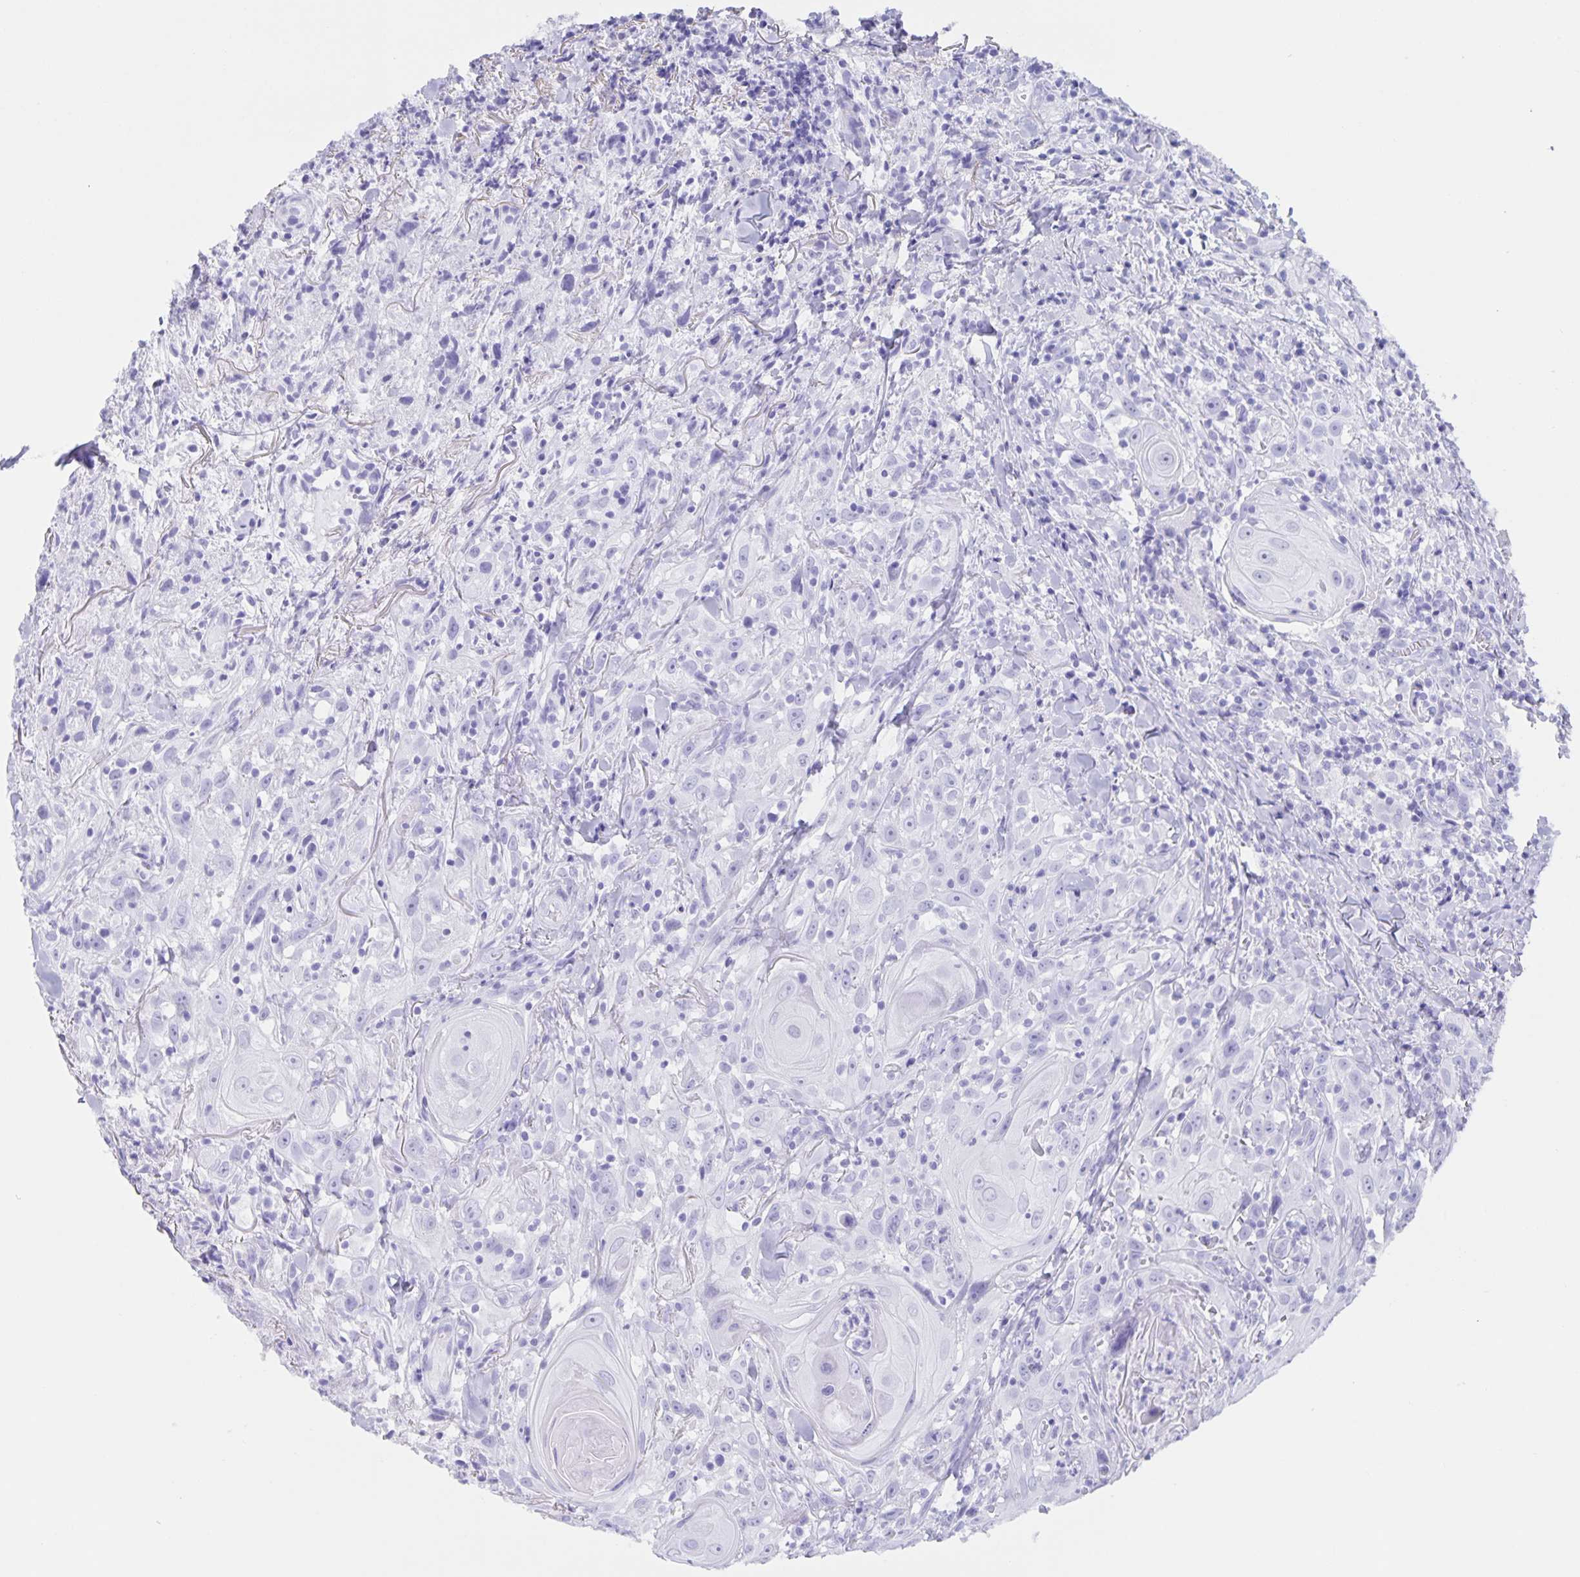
{"staining": {"intensity": "negative", "quantity": "none", "location": "none"}, "tissue": "head and neck cancer", "cell_type": "Tumor cells", "image_type": "cancer", "snomed": [{"axis": "morphology", "description": "Squamous cell carcinoma, NOS"}, {"axis": "topography", "description": "Head-Neck"}], "caption": "Head and neck cancer was stained to show a protein in brown. There is no significant expression in tumor cells. The staining was performed using DAB to visualize the protein expression in brown, while the nuclei were stained in blue with hematoxylin (Magnification: 20x).", "gene": "AQP4", "patient": {"sex": "female", "age": 95}}